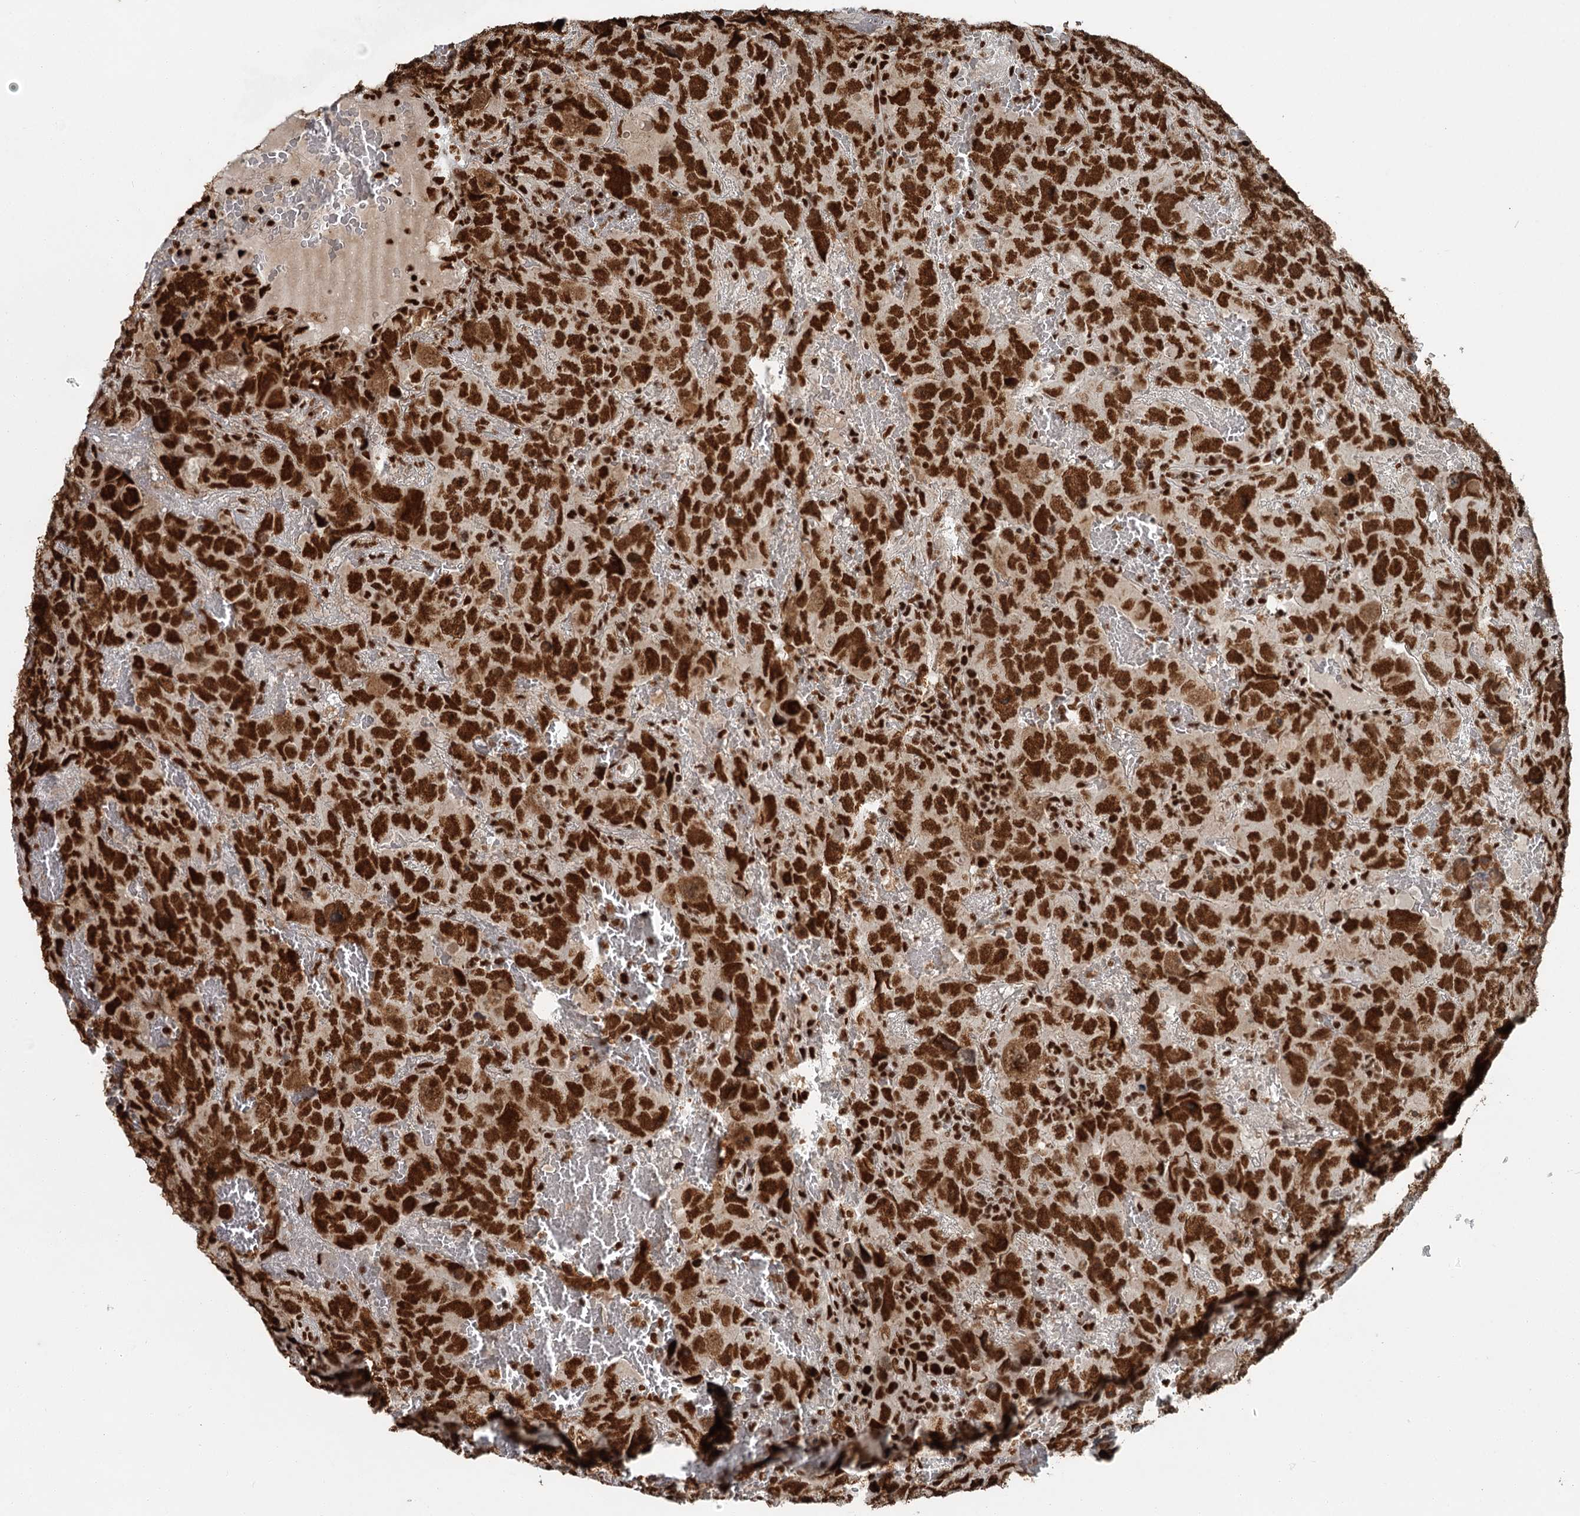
{"staining": {"intensity": "strong", "quantity": ">75%", "location": "nuclear"}, "tissue": "testis cancer", "cell_type": "Tumor cells", "image_type": "cancer", "snomed": [{"axis": "morphology", "description": "Carcinoma, Embryonal, NOS"}, {"axis": "topography", "description": "Testis"}], "caption": "Testis cancer stained with DAB IHC reveals high levels of strong nuclear positivity in approximately >75% of tumor cells.", "gene": "RBBP7", "patient": {"sex": "male", "age": 45}}